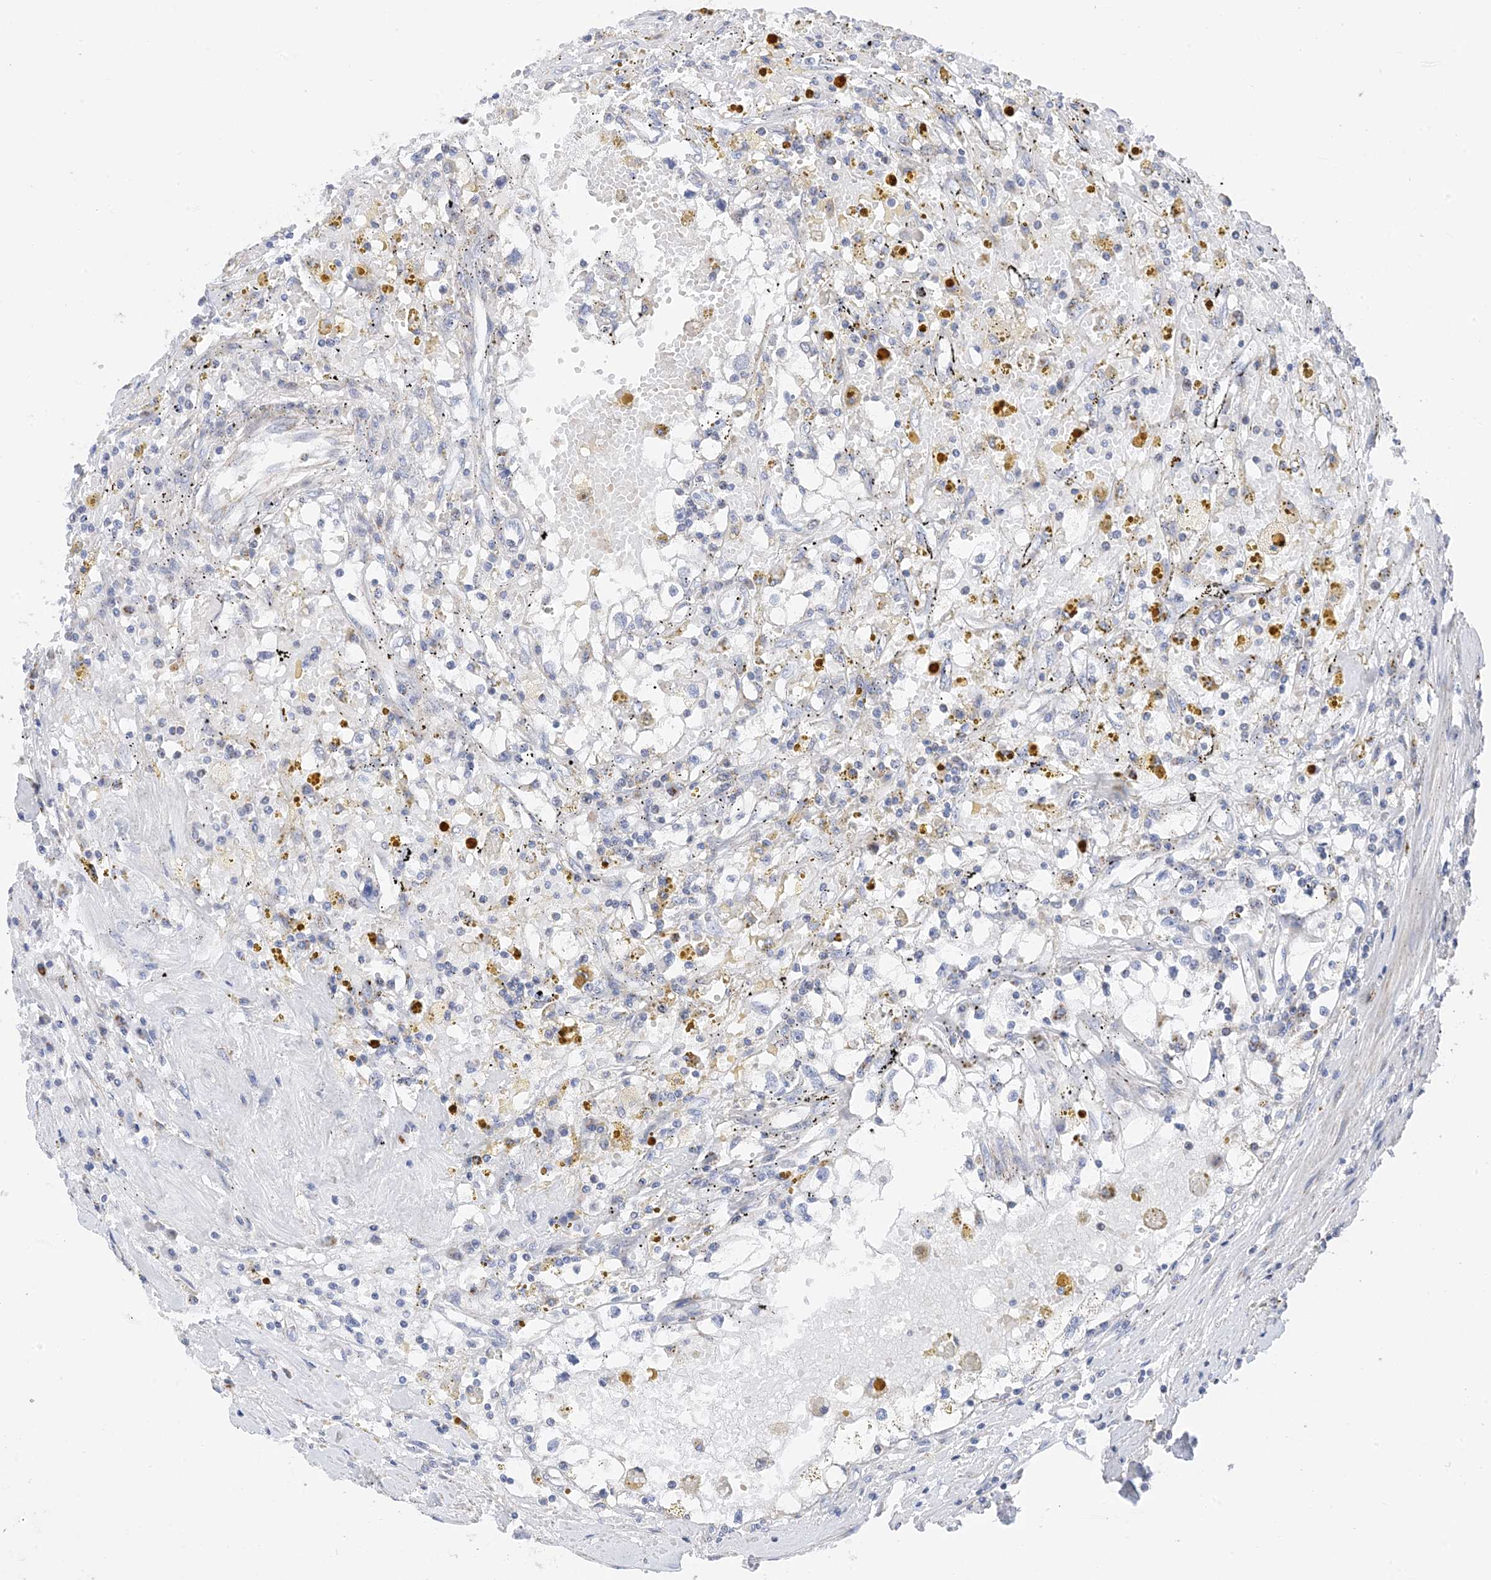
{"staining": {"intensity": "negative", "quantity": "none", "location": "none"}, "tissue": "renal cancer", "cell_type": "Tumor cells", "image_type": "cancer", "snomed": [{"axis": "morphology", "description": "Adenocarcinoma, NOS"}, {"axis": "topography", "description": "Kidney"}], "caption": "DAB immunohistochemical staining of human adenocarcinoma (renal) demonstrates no significant staining in tumor cells.", "gene": "PLK4", "patient": {"sex": "male", "age": 56}}